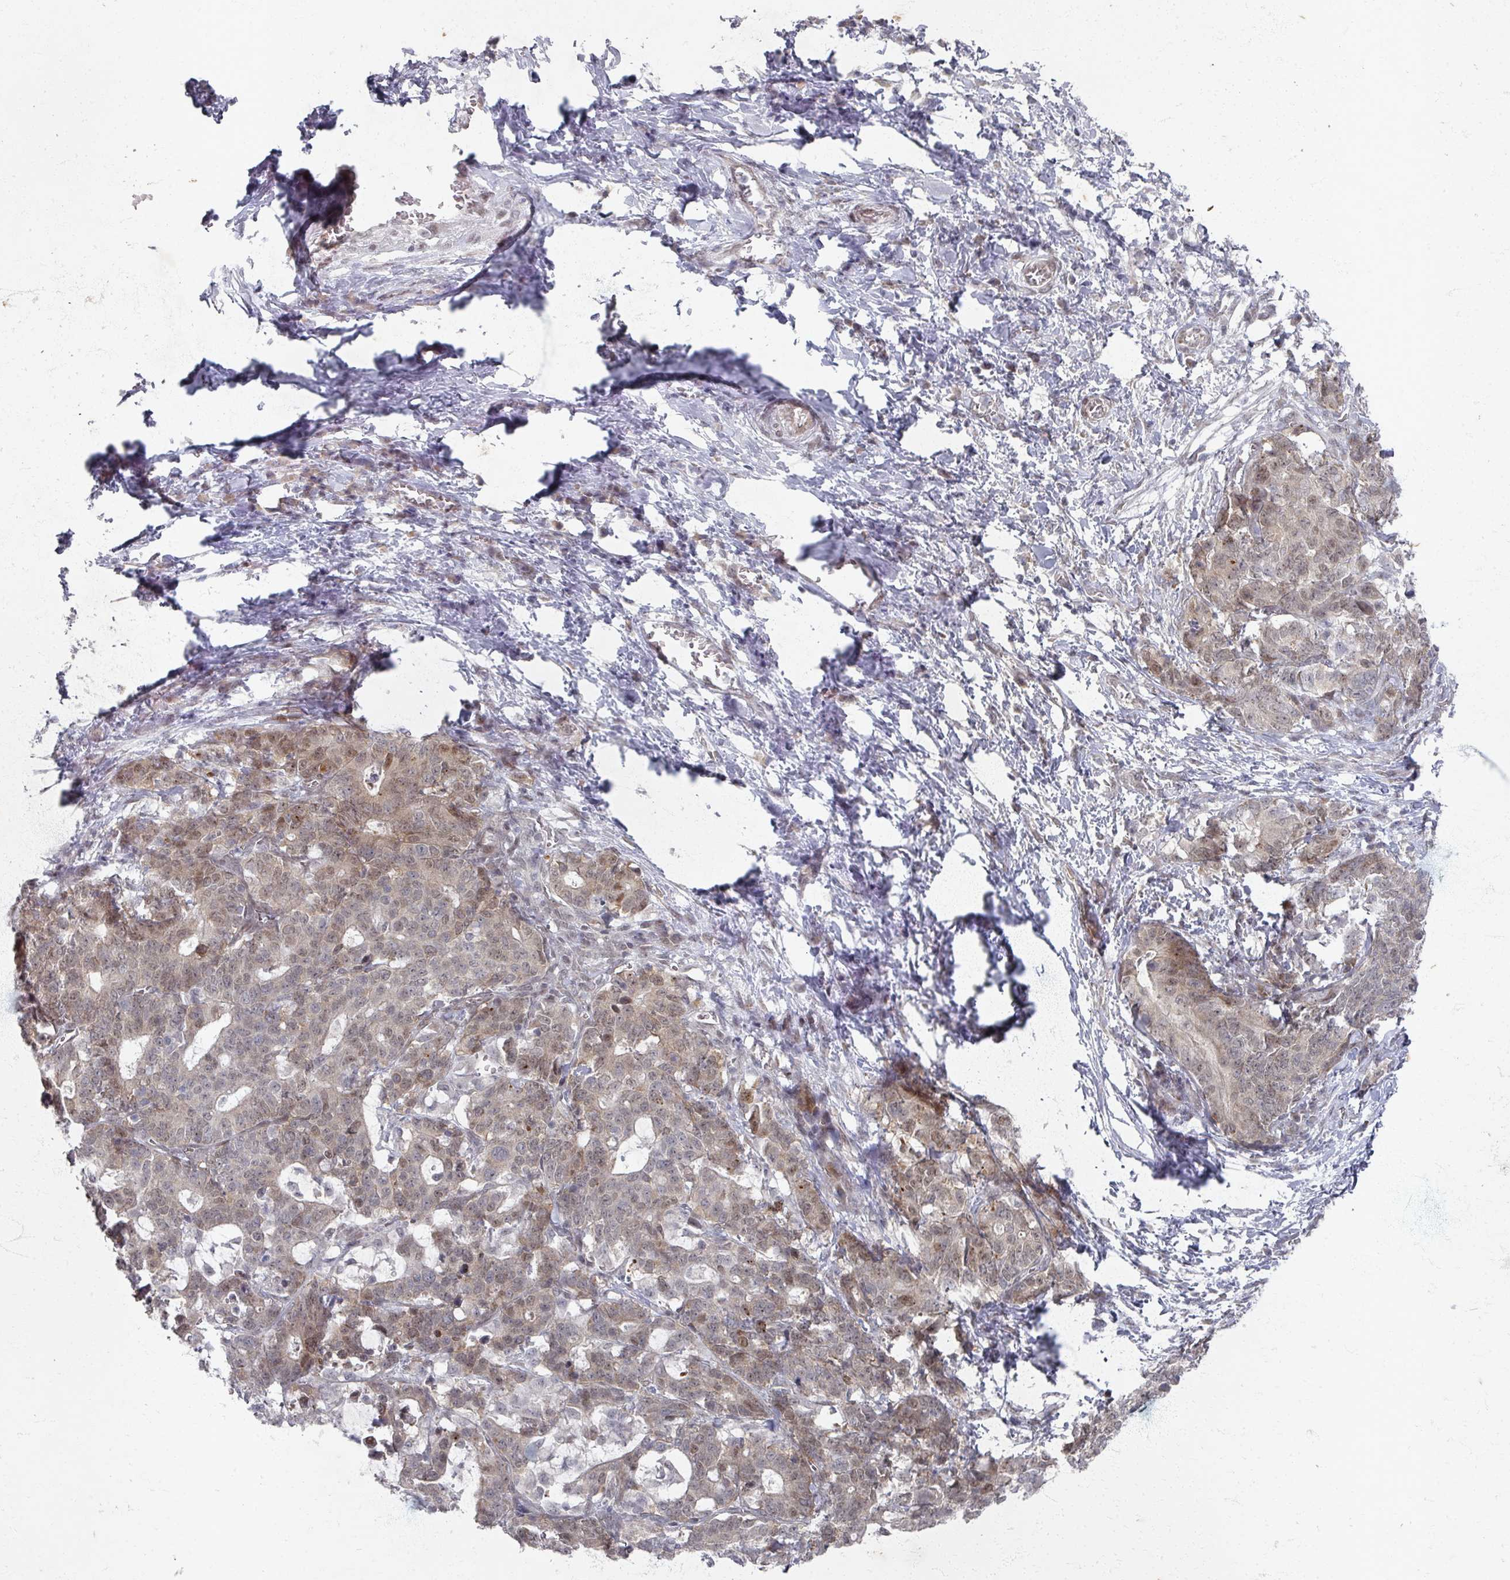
{"staining": {"intensity": "moderate", "quantity": "25%-75%", "location": "cytoplasmic/membranous,nuclear"}, "tissue": "stomach cancer", "cell_type": "Tumor cells", "image_type": "cancer", "snomed": [{"axis": "morphology", "description": "Normal tissue, NOS"}, {"axis": "morphology", "description": "Adenocarcinoma, NOS"}, {"axis": "topography", "description": "Stomach"}], "caption": "A brown stain labels moderate cytoplasmic/membranous and nuclear positivity of a protein in adenocarcinoma (stomach) tumor cells.", "gene": "PSKH1", "patient": {"sex": "female", "age": 64}}